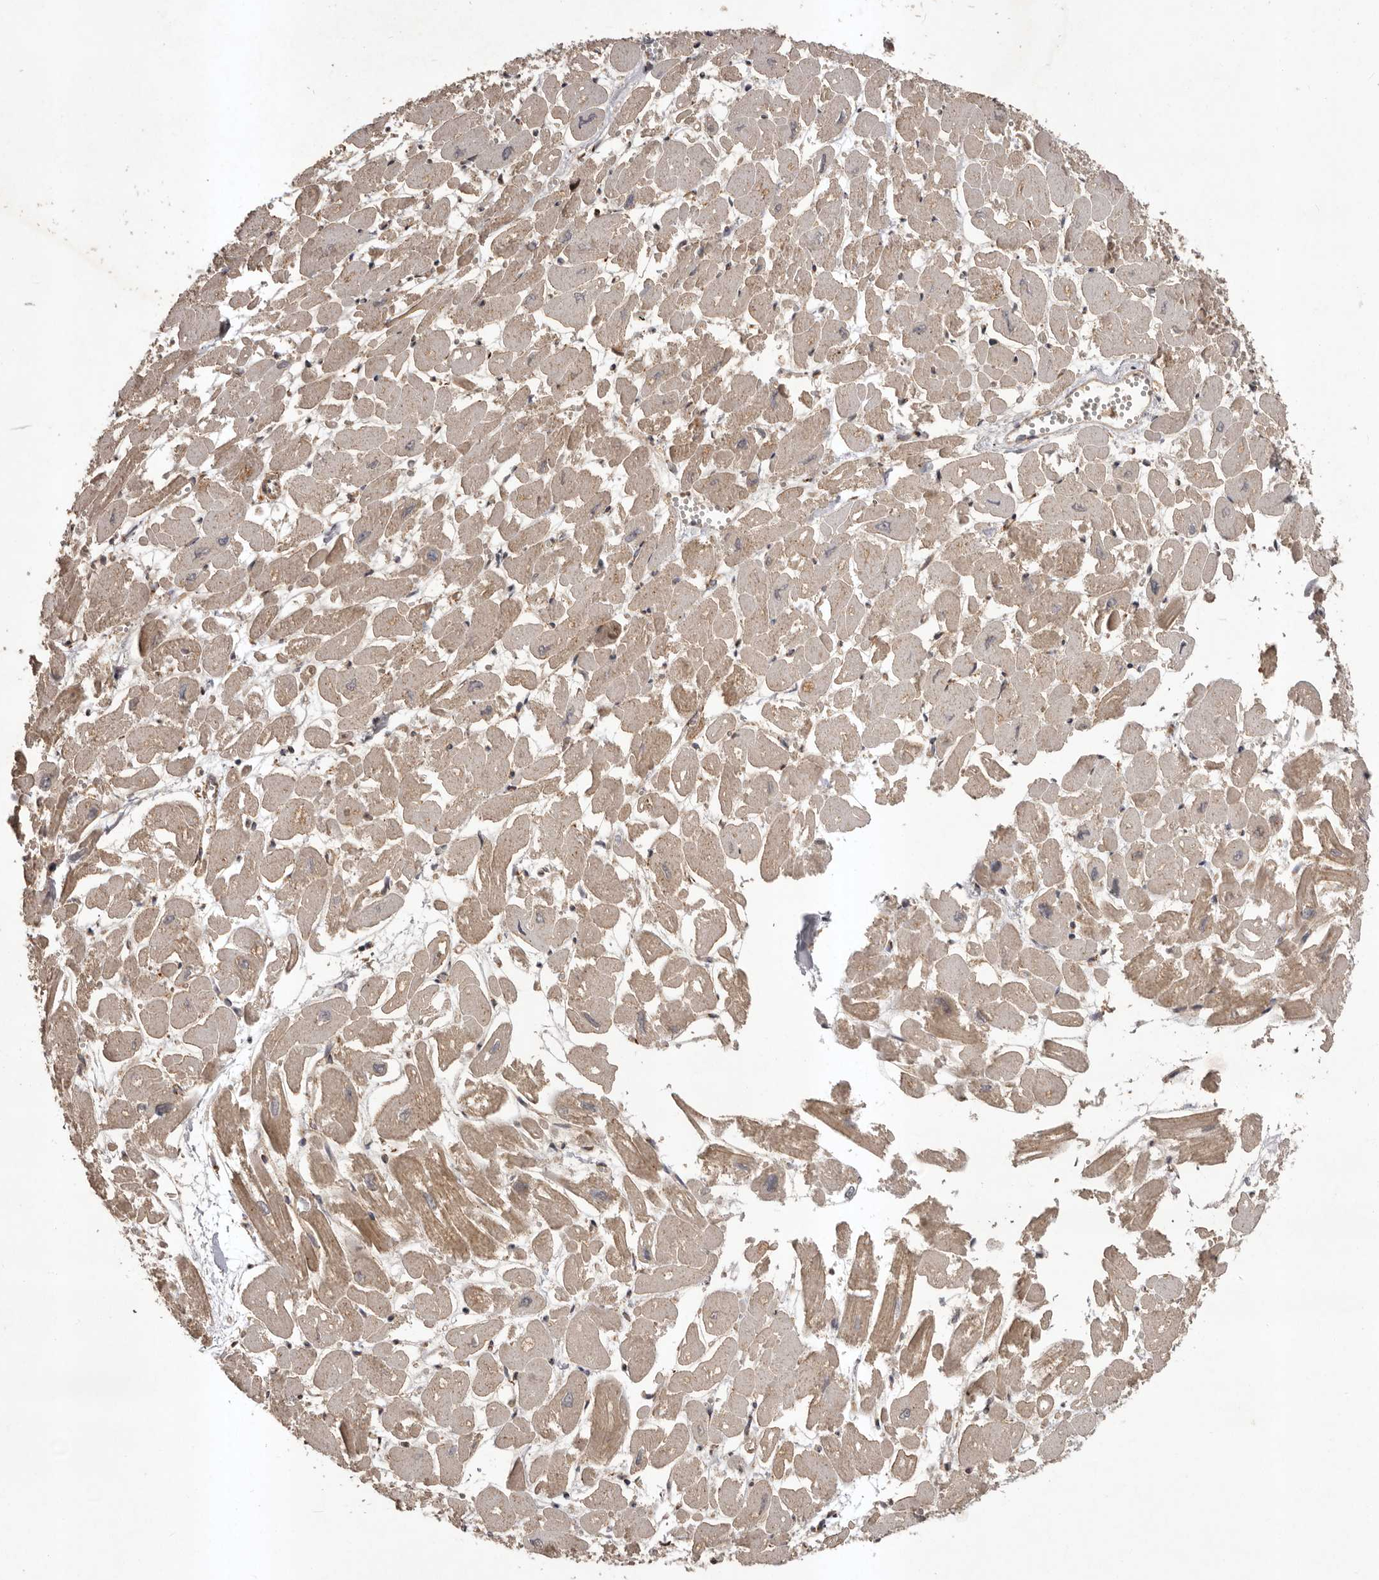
{"staining": {"intensity": "moderate", "quantity": ">75%", "location": "cytoplasmic/membranous"}, "tissue": "heart muscle", "cell_type": "Cardiomyocytes", "image_type": "normal", "snomed": [{"axis": "morphology", "description": "Normal tissue, NOS"}, {"axis": "topography", "description": "Heart"}], "caption": "Cardiomyocytes show moderate cytoplasmic/membranous staining in about >75% of cells in benign heart muscle. The staining was performed using DAB, with brown indicating positive protein expression. Nuclei are stained blue with hematoxylin.", "gene": "SLC22A3", "patient": {"sex": "male", "age": 54}}